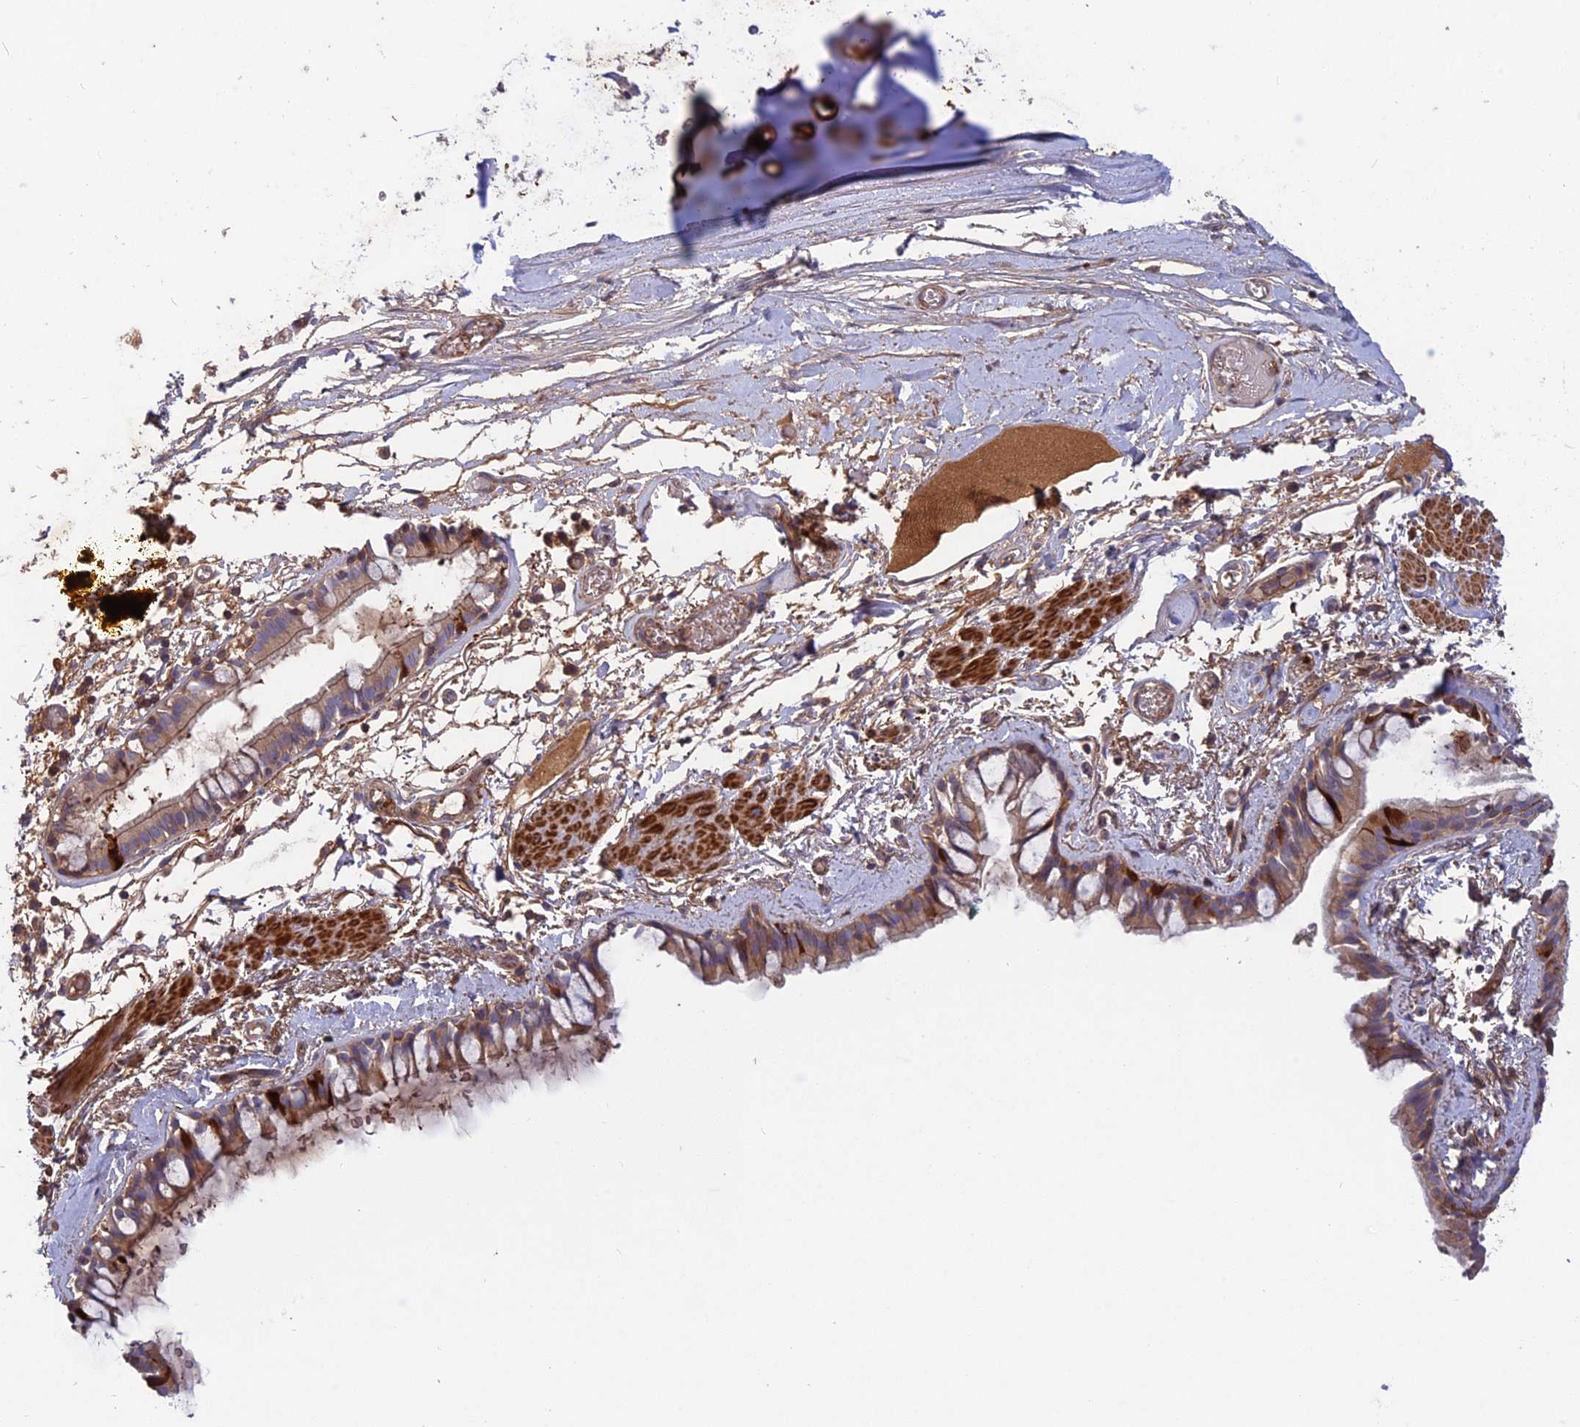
{"staining": {"intensity": "moderate", "quantity": ">75%", "location": "cytoplasmic/membranous"}, "tissue": "bronchus", "cell_type": "Respiratory epithelial cells", "image_type": "normal", "snomed": [{"axis": "morphology", "description": "Normal tissue, NOS"}, {"axis": "topography", "description": "Cartilage tissue"}], "caption": "Normal bronchus displays moderate cytoplasmic/membranous staining in approximately >75% of respiratory epithelial cells (IHC, brightfield microscopy, high magnification)..", "gene": "CPNE7", "patient": {"sex": "male", "age": 63}}